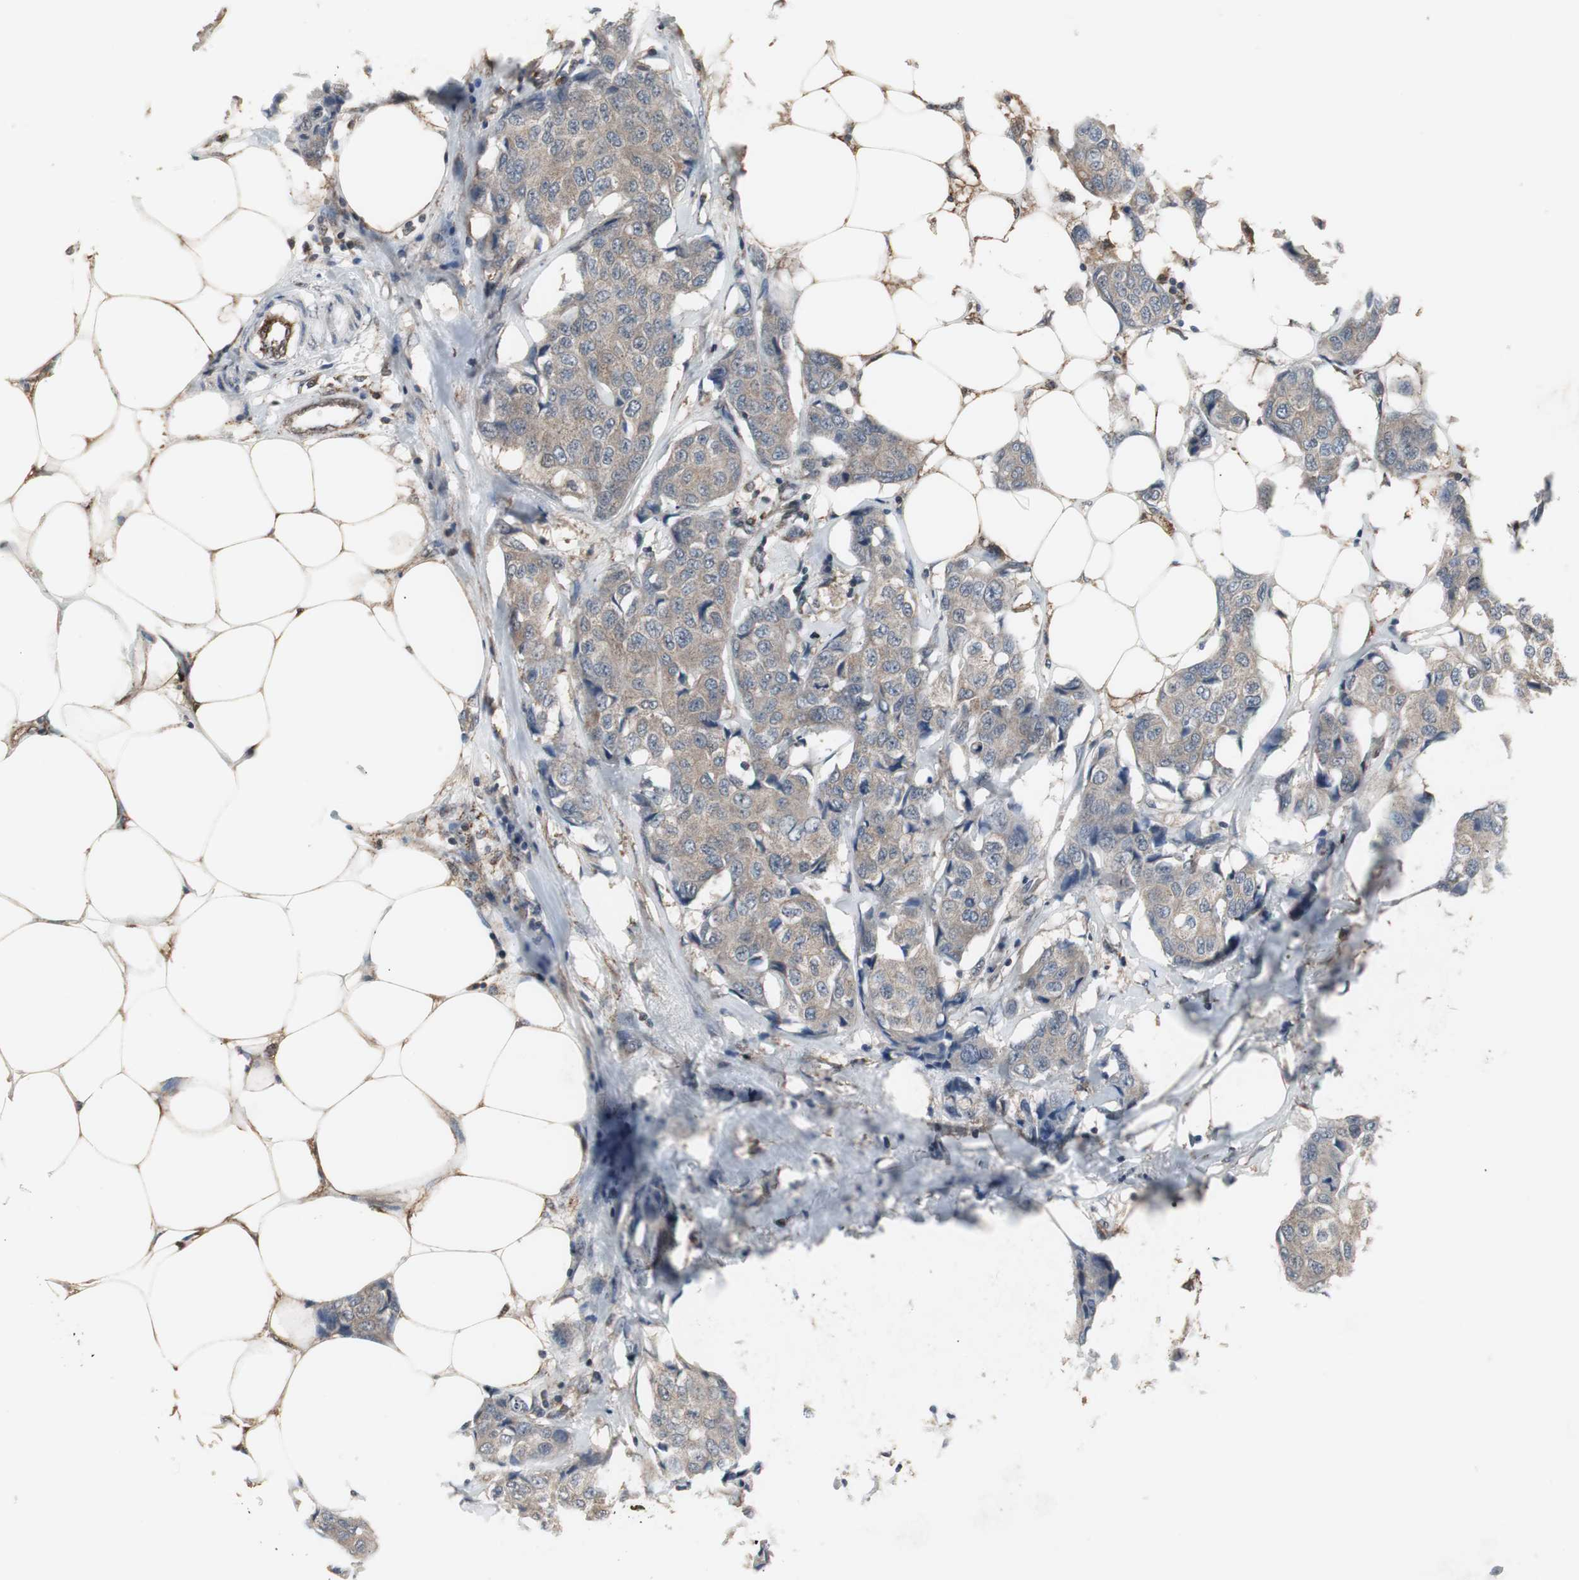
{"staining": {"intensity": "weak", "quantity": ">75%", "location": "cytoplasmic/membranous"}, "tissue": "breast cancer", "cell_type": "Tumor cells", "image_type": "cancer", "snomed": [{"axis": "morphology", "description": "Duct carcinoma"}, {"axis": "topography", "description": "Breast"}], "caption": "Invasive ductal carcinoma (breast) stained for a protein (brown) displays weak cytoplasmic/membranous positive positivity in approximately >75% of tumor cells.", "gene": "ZSCAN22", "patient": {"sex": "female", "age": 80}}